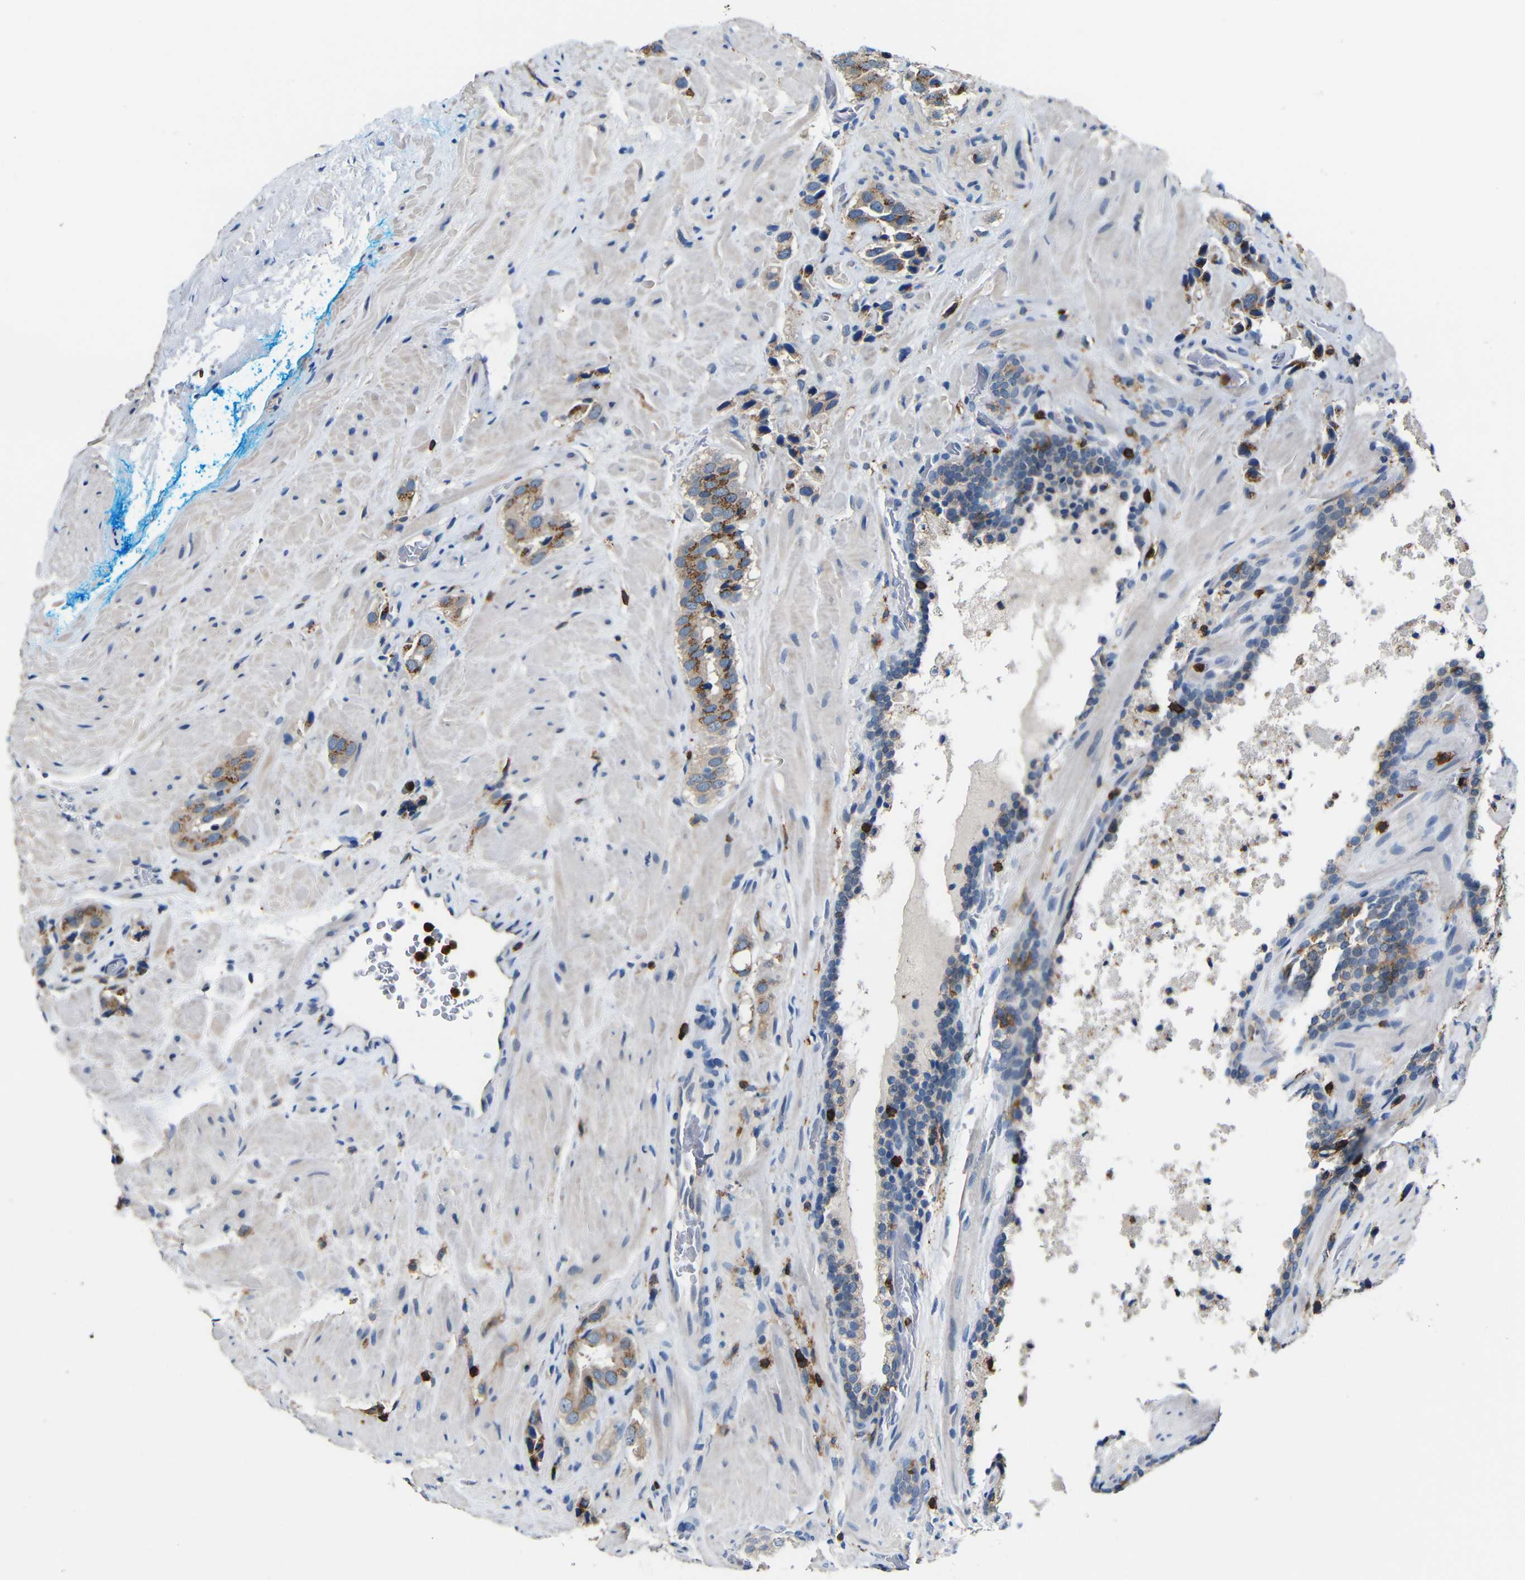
{"staining": {"intensity": "moderate", "quantity": ">75%", "location": "cytoplasmic/membranous"}, "tissue": "prostate cancer", "cell_type": "Tumor cells", "image_type": "cancer", "snomed": [{"axis": "morphology", "description": "Adenocarcinoma, High grade"}, {"axis": "topography", "description": "Prostate"}], "caption": "DAB (3,3'-diaminobenzidine) immunohistochemical staining of prostate adenocarcinoma (high-grade) demonstrates moderate cytoplasmic/membranous protein staining in about >75% of tumor cells.", "gene": "P2RY12", "patient": {"sex": "male", "age": 64}}